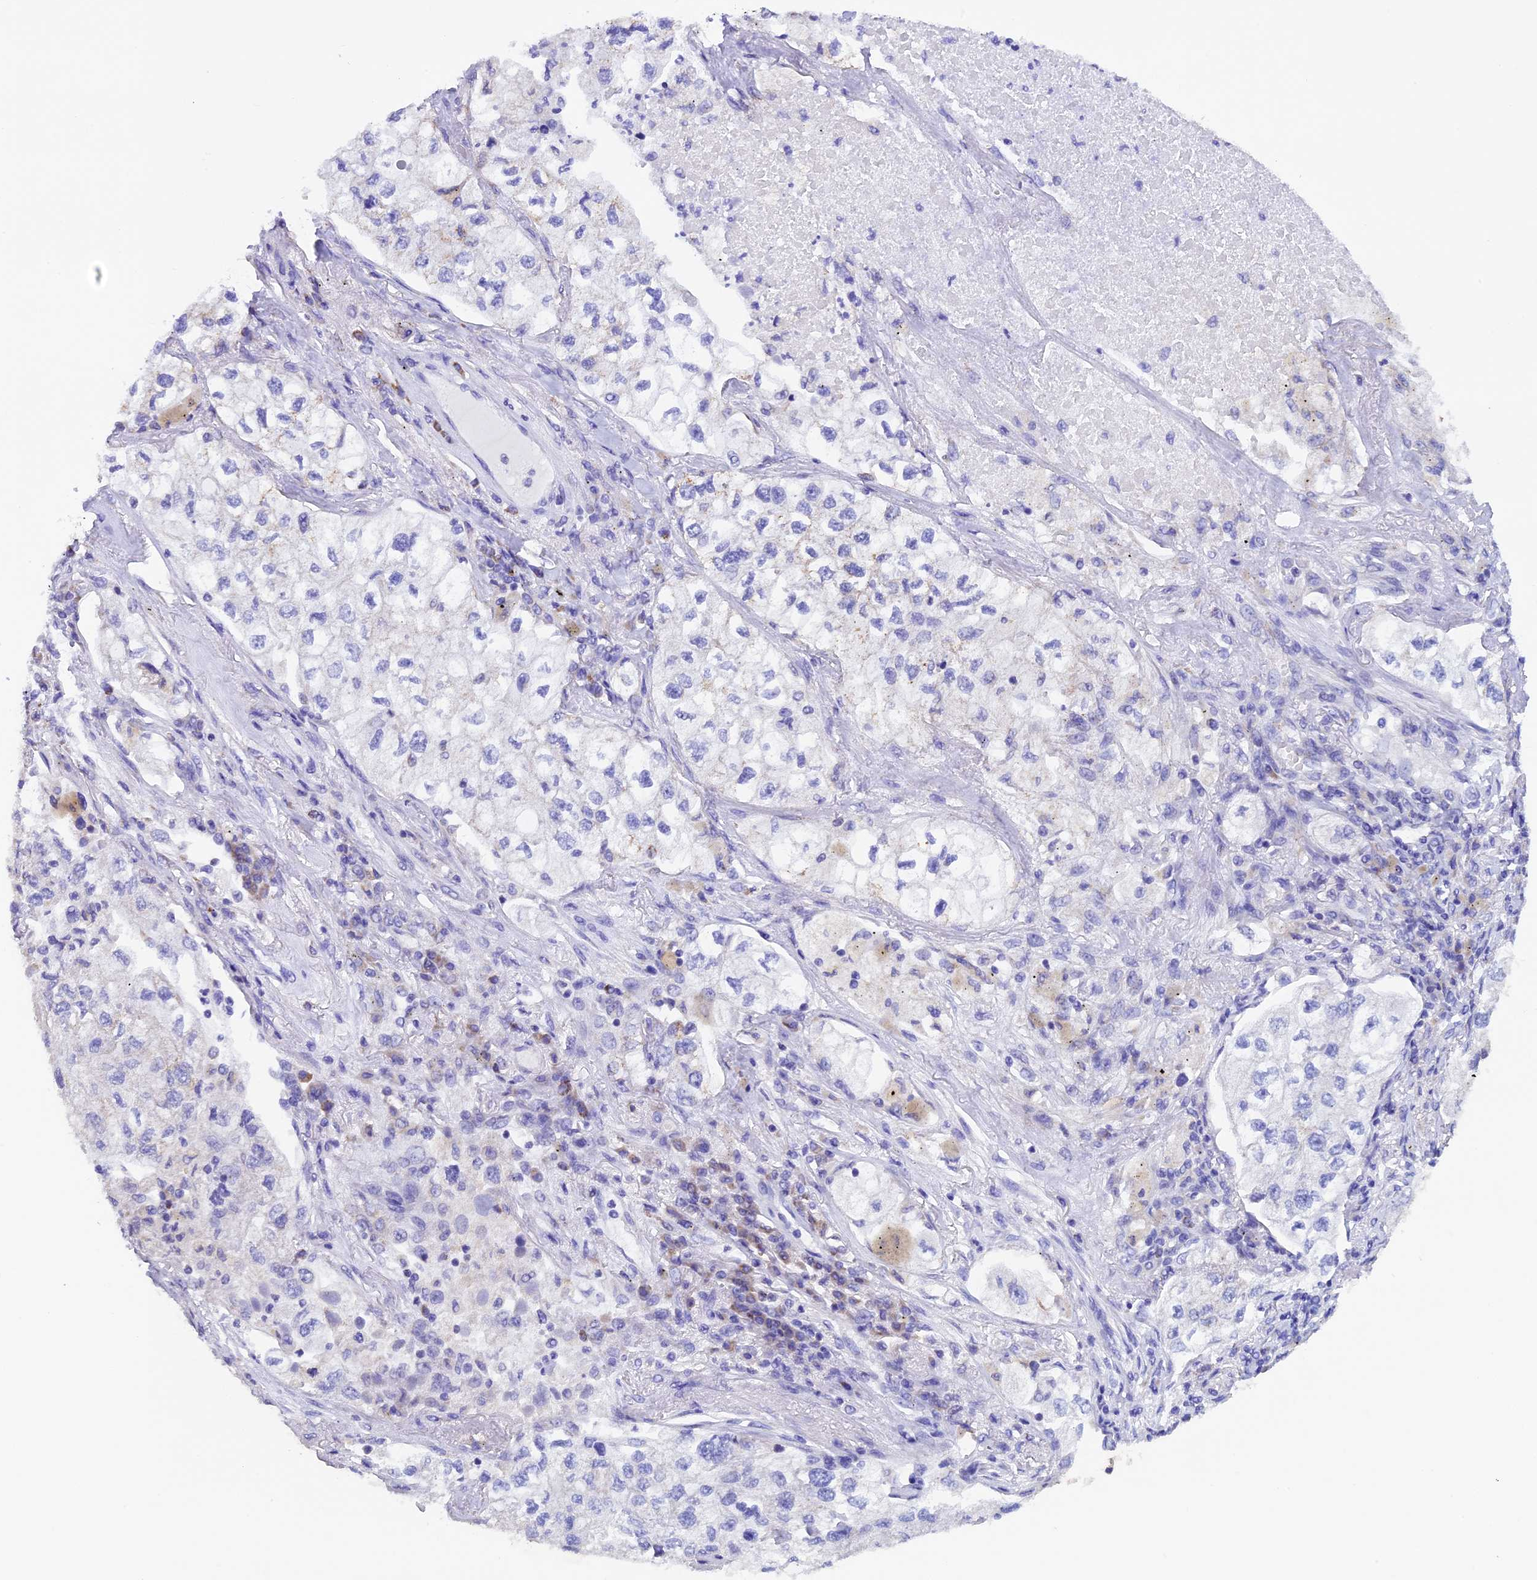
{"staining": {"intensity": "negative", "quantity": "none", "location": "none"}, "tissue": "lung cancer", "cell_type": "Tumor cells", "image_type": "cancer", "snomed": [{"axis": "morphology", "description": "Adenocarcinoma, NOS"}, {"axis": "topography", "description": "Lung"}], "caption": "Lung cancer (adenocarcinoma) stained for a protein using IHC shows no positivity tumor cells.", "gene": "SLC8B1", "patient": {"sex": "male", "age": 63}}